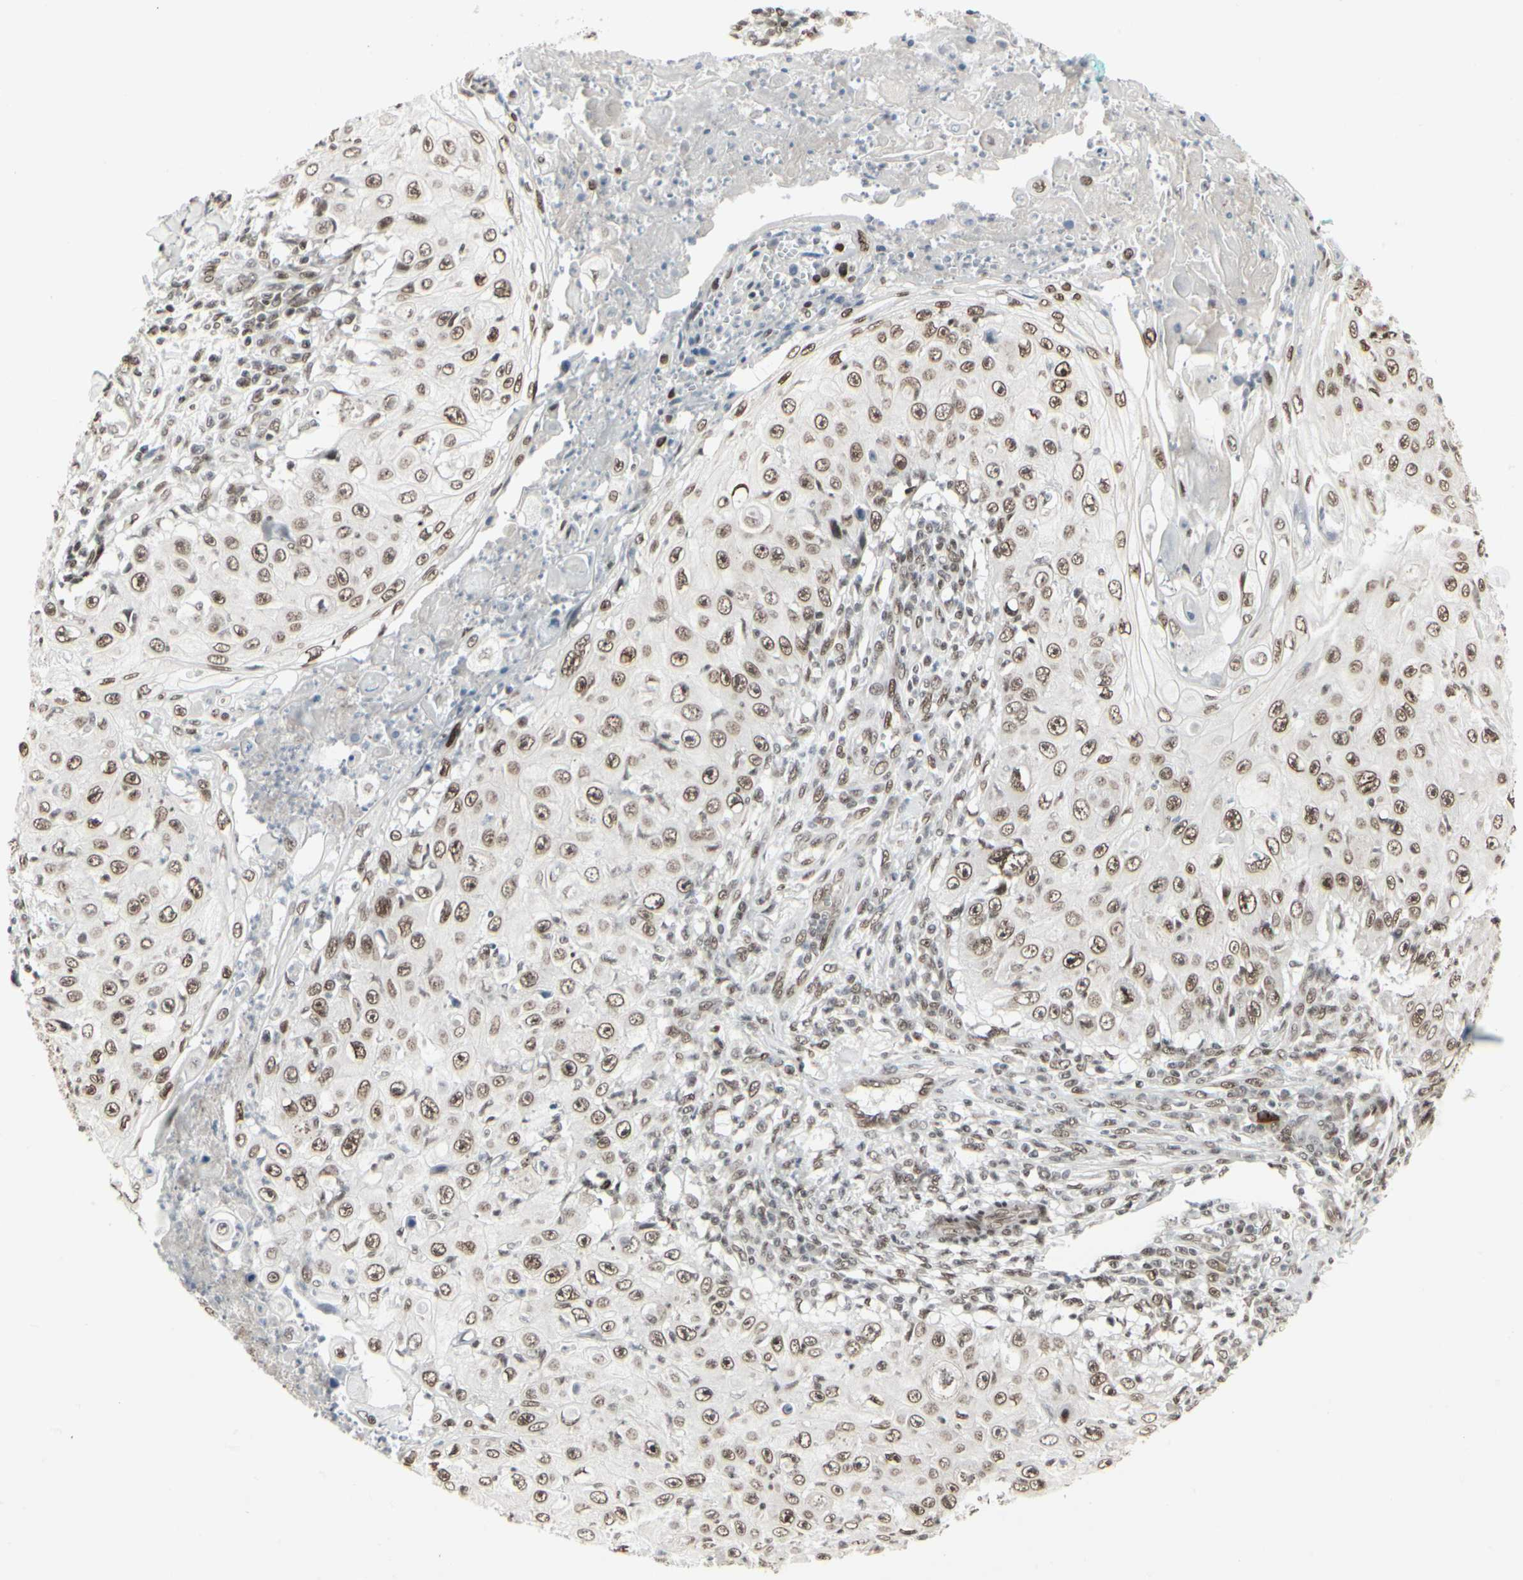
{"staining": {"intensity": "moderate", "quantity": ">75%", "location": "nuclear"}, "tissue": "skin cancer", "cell_type": "Tumor cells", "image_type": "cancer", "snomed": [{"axis": "morphology", "description": "Squamous cell carcinoma, NOS"}, {"axis": "topography", "description": "Skin"}], "caption": "Skin cancer (squamous cell carcinoma) stained for a protein demonstrates moderate nuclear positivity in tumor cells.", "gene": "HMG20A", "patient": {"sex": "male", "age": 86}}